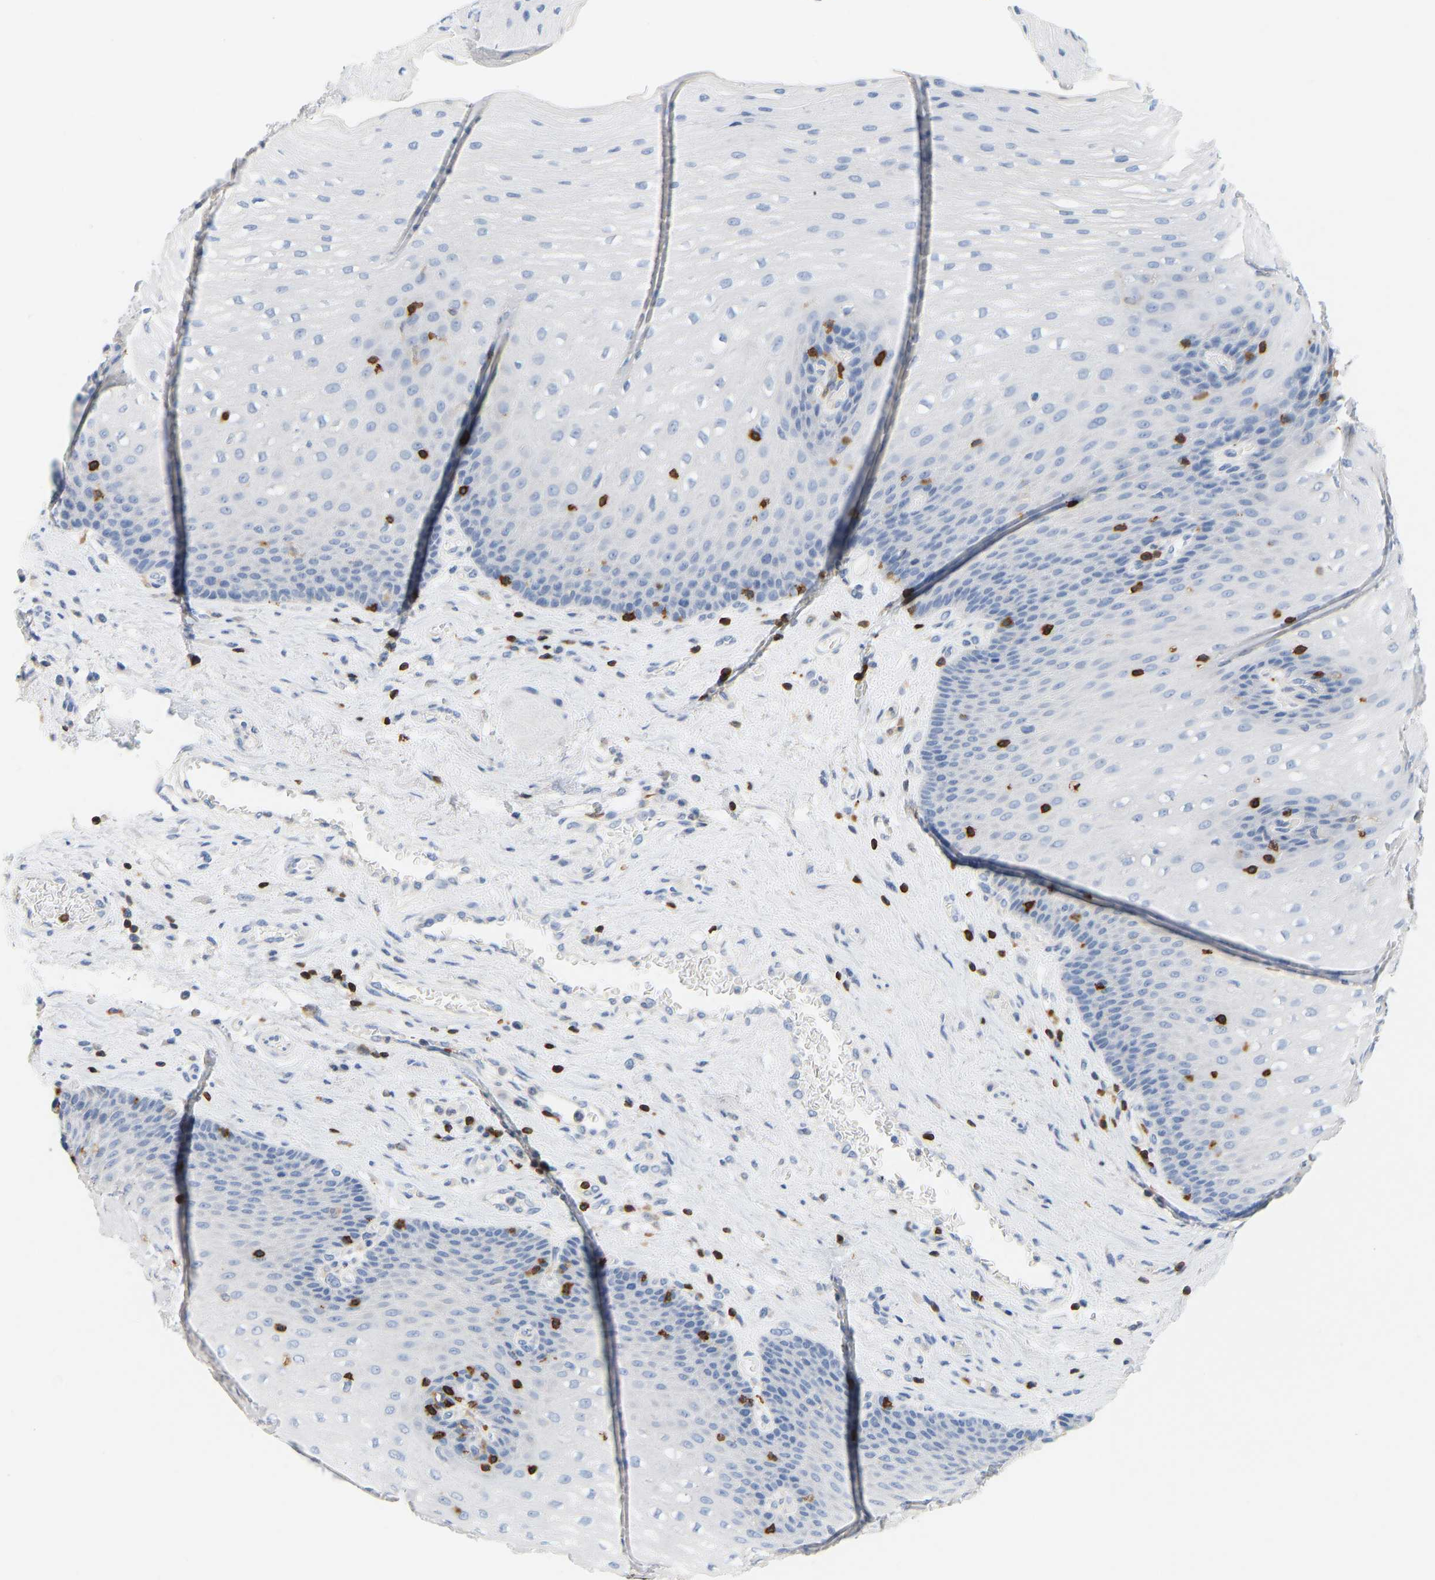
{"staining": {"intensity": "negative", "quantity": "none", "location": "none"}, "tissue": "esophagus", "cell_type": "Squamous epithelial cells", "image_type": "normal", "snomed": [{"axis": "morphology", "description": "Normal tissue, NOS"}, {"axis": "topography", "description": "Esophagus"}], "caption": "Human esophagus stained for a protein using IHC displays no expression in squamous epithelial cells.", "gene": "EVL", "patient": {"sex": "male", "age": 48}}